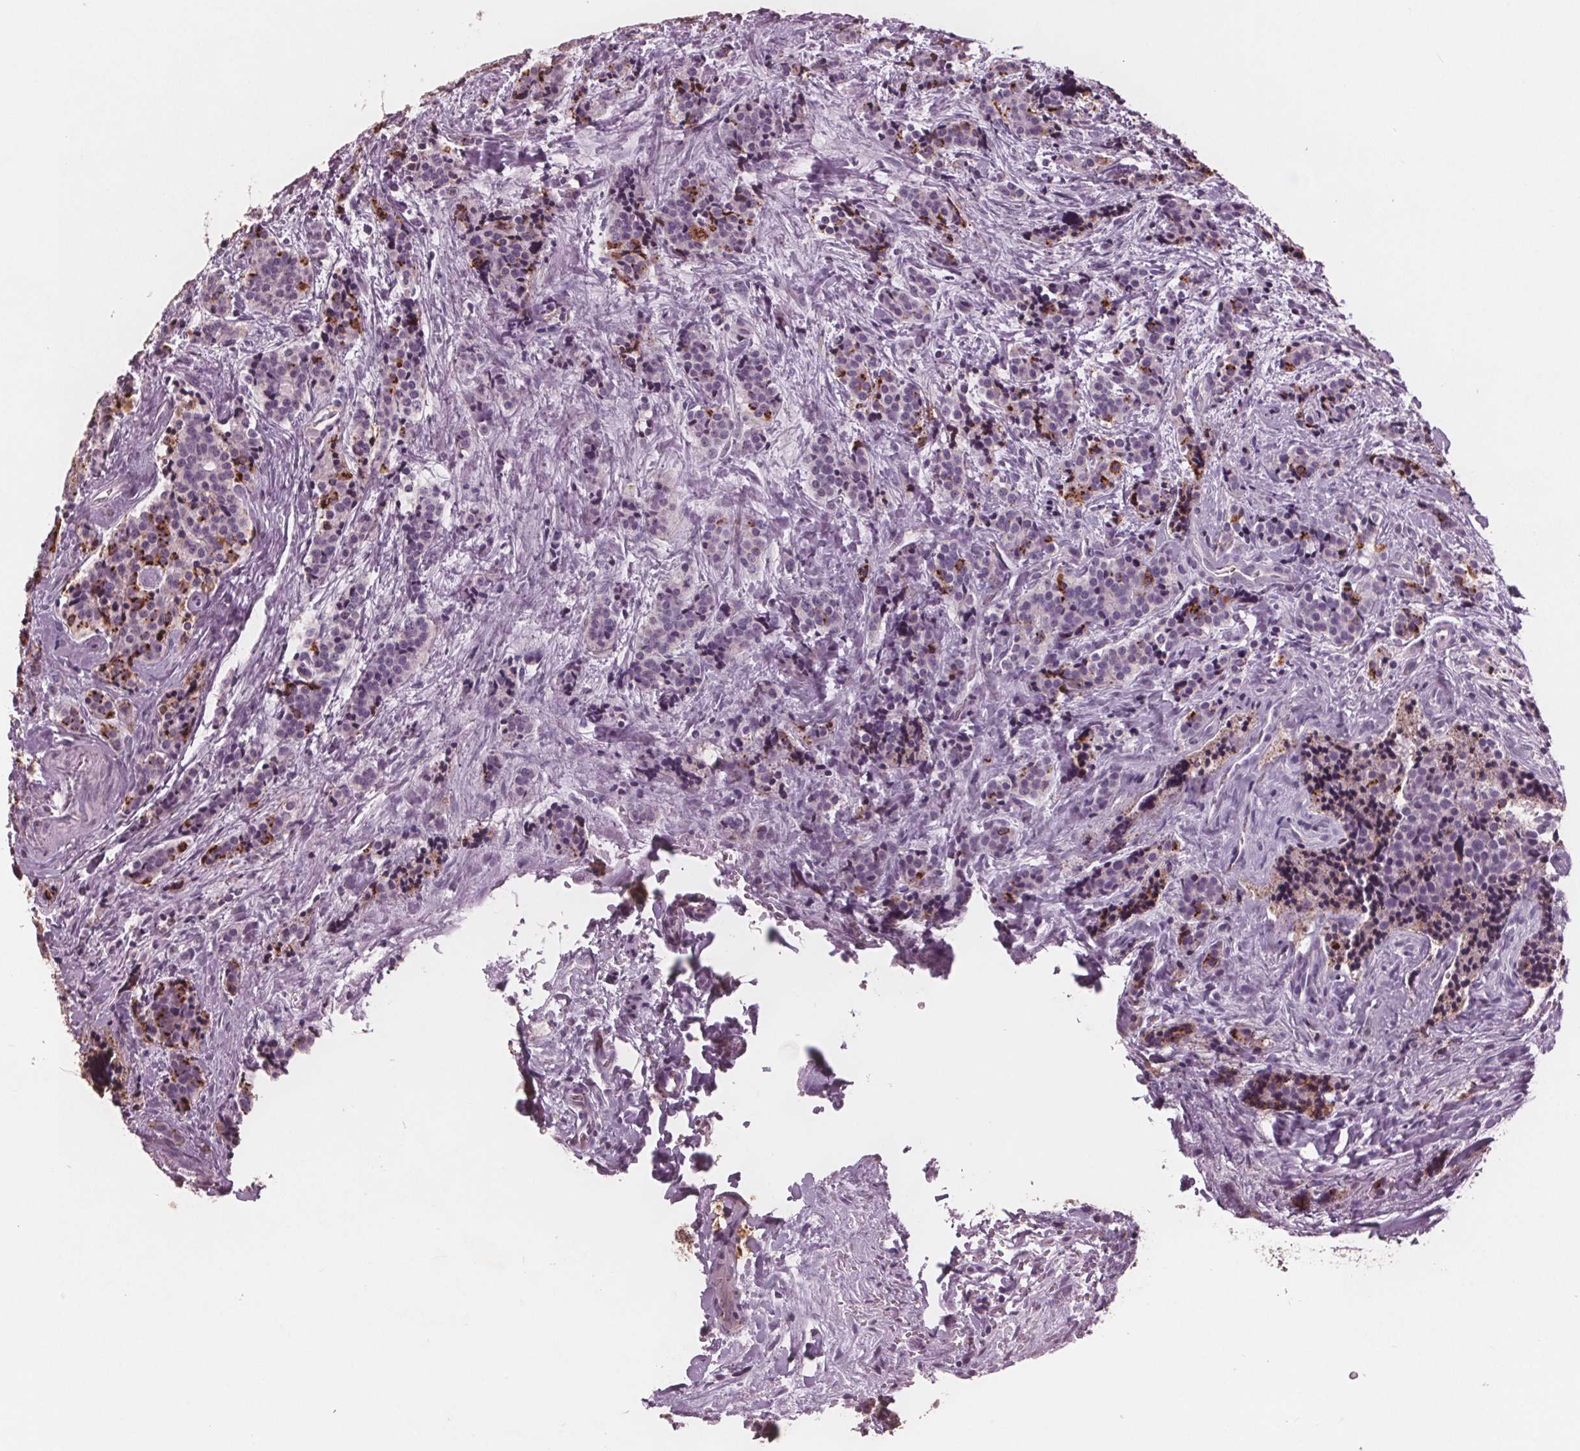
{"staining": {"intensity": "moderate", "quantity": "<25%", "location": "cytoplasmic/membranous"}, "tissue": "carcinoid", "cell_type": "Tumor cells", "image_type": "cancer", "snomed": [{"axis": "morphology", "description": "Carcinoid, malignant, NOS"}, {"axis": "topography", "description": "Small intestine"}], "caption": "Moderate cytoplasmic/membranous positivity is identified in about <25% of tumor cells in carcinoid.", "gene": "PTPN14", "patient": {"sex": "female", "age": 73}}